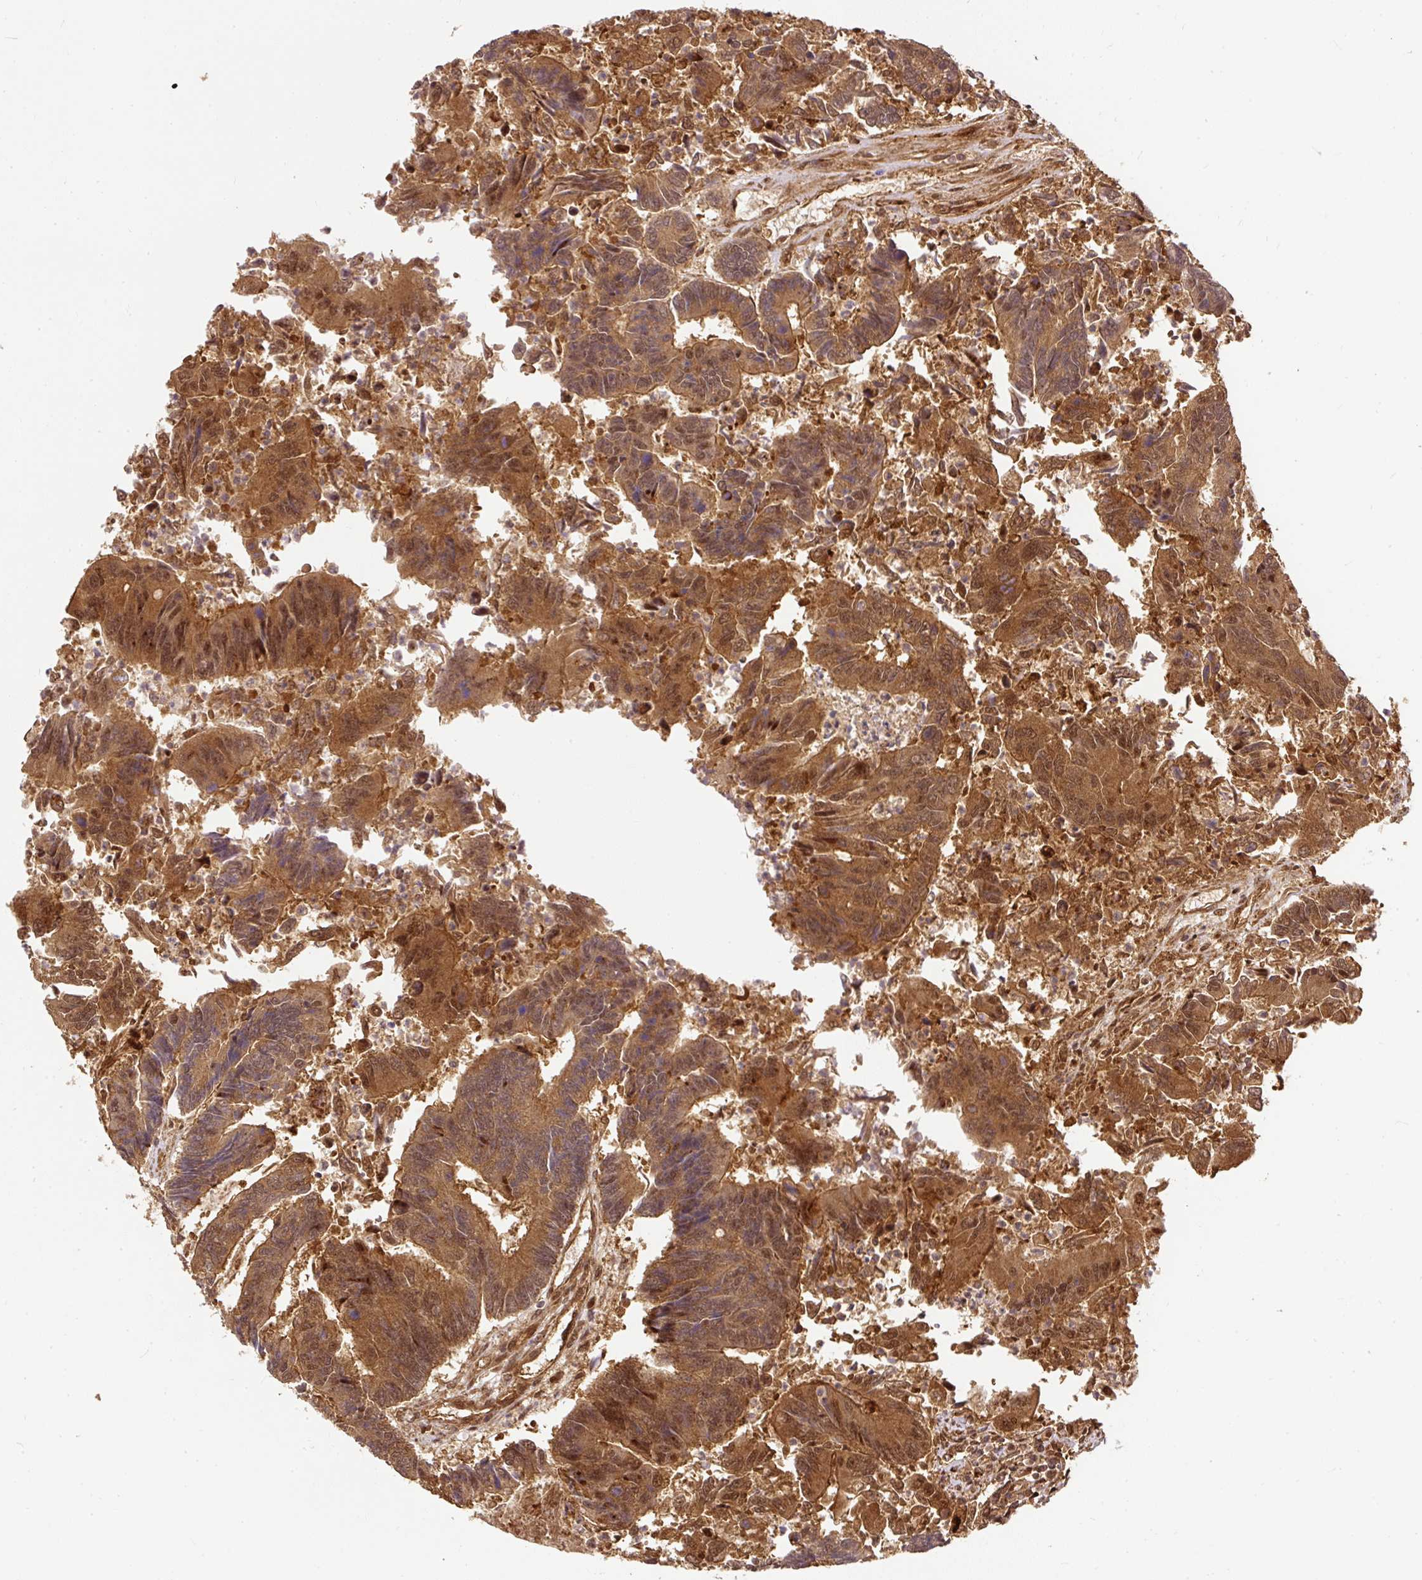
{"staining": {"intensity": "moderate", "quantity": ">75%", "location": "cytoplasmic/membranous,nuclear"}, "tissue": "colorectal cancer", "cell_type": "Tumor cells", "image_type": "cancer", "snomed": [{"axis": "morphology", "description": "Adenocarcinoma, NOS"}, {"axis": "topography", "description": "Colon"}], "caption": "Immunohistochemistry (IHC) staining of adenocarcinoma (colorectal), which exhibits medium levels of moderate cytoplasmic/membranous and nuclear staining in about >75% of tumor cells indicating moderate cytoplasmic/membranous and nuclear protein expression. The staining was performed using DAB (brown) for protein detection and nuclei were counterstained in hematoxylin (blue).", "gene": "PSMD1", "patient": {"sex": "female", "age": 67}}